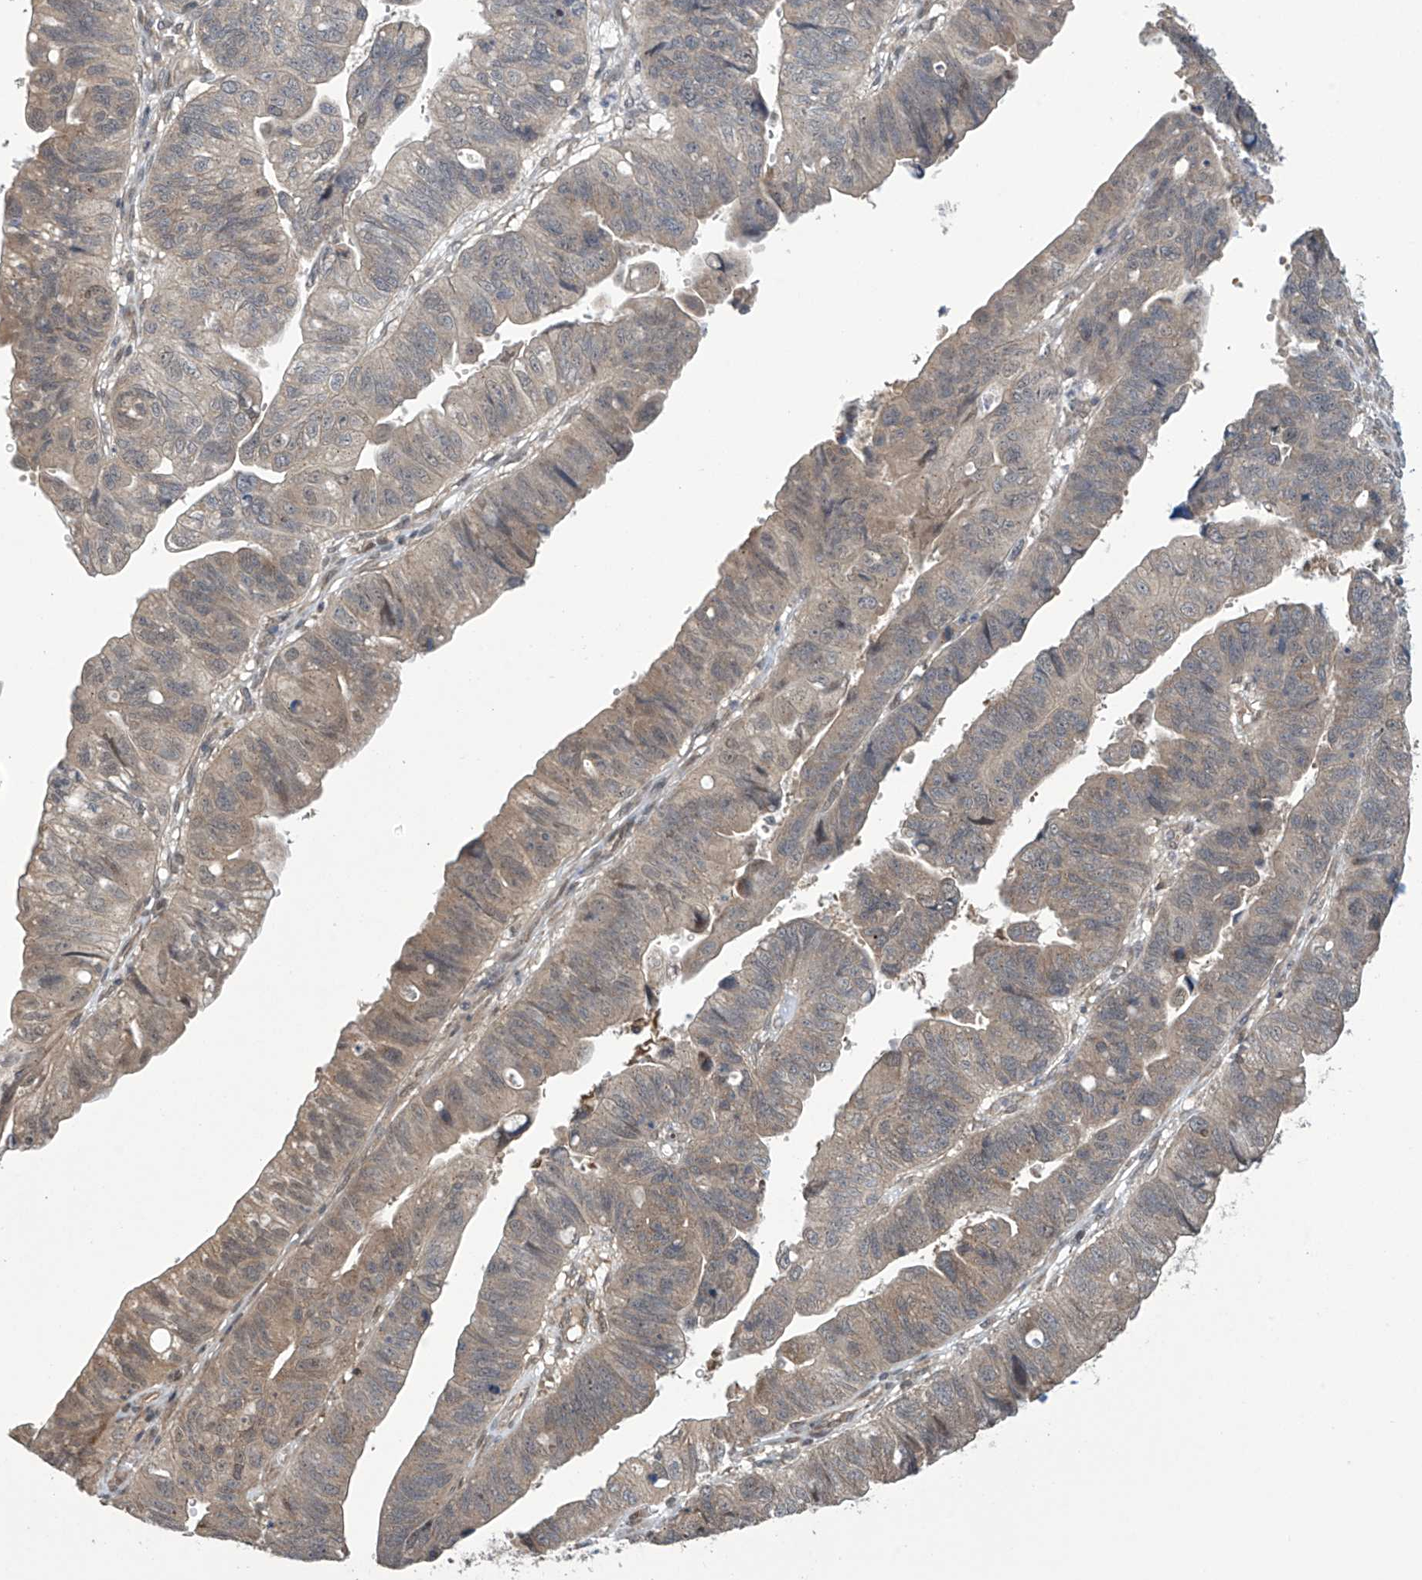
{"staining": {"intensity": "weak", "quantity": "25%-75%", "location": "cytoplasmic/membranous,nuclear"}, "tissue": "stomach cancer", "cell_type": "Tumor cells", "image_type": "cancer", "snomed": [{"axis": "morphology", "description": "Adenocarcinoma, NOS"}, {"axis": "topography", "description": "Stomach"}], "caption": "Weak cytoplasmic/membranous and nuclear protein expression is identified in about 25%-75% of tumor cells in stomach adenocarcinoma.", "gene": "ABHD13", "patient": {"sex": "male", "age": 59}}